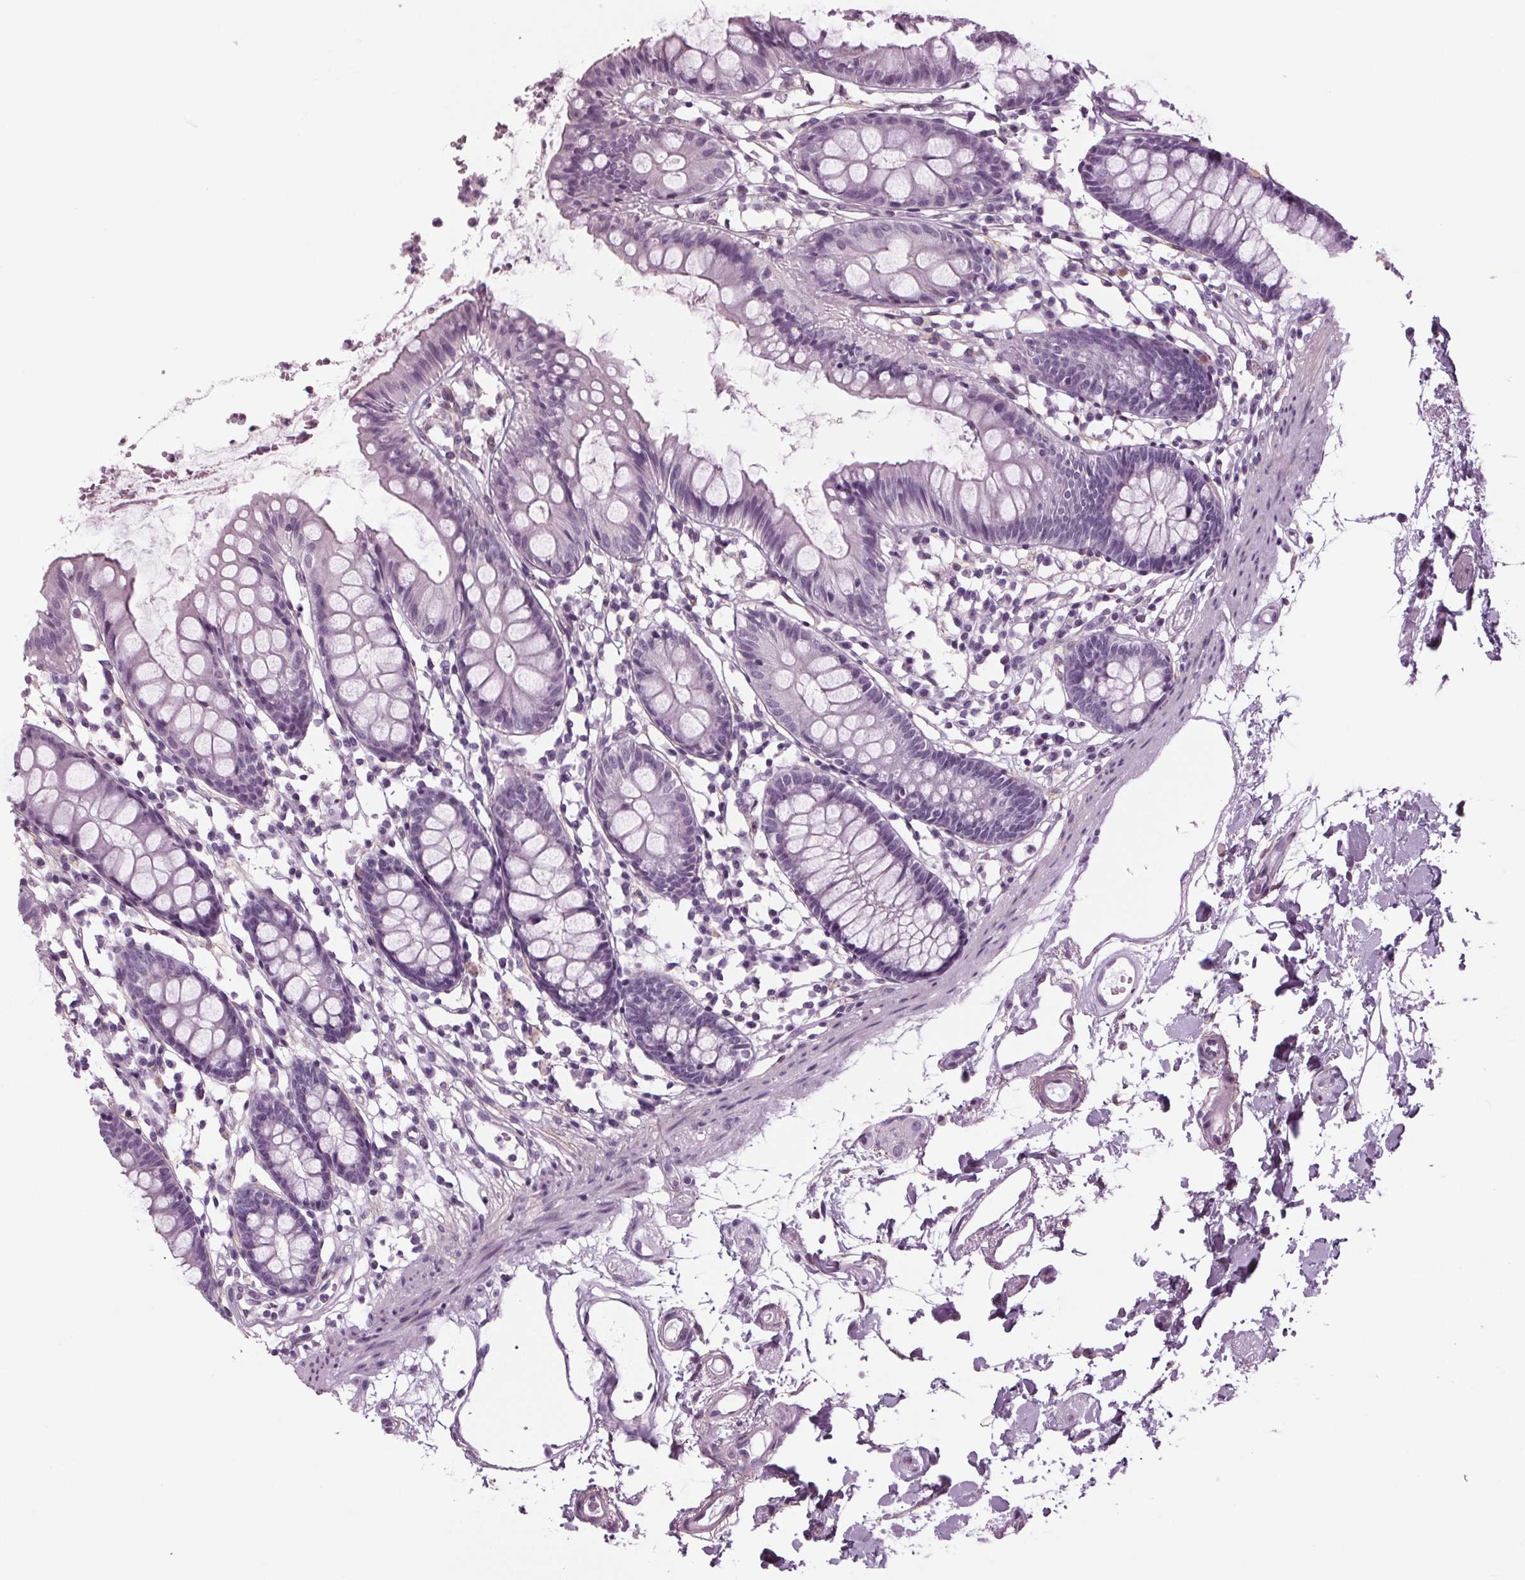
{"staining": {"intensity": "negative", "quantity": "none", "location": "none"}, "tissue": "colon", "cell_type": "Endothelial cells", "image_type": "normal", "snomed": [{"axis": "morphology", "description": "Normal tissue, NOS"}, {"axis": "topography", "description": "Colon"}], "caption": "An IHC photomicrograph of benign colon is shown. There is no staining in endothelial cells of colon.", "gene": "BHLHE22", "patient": {"sex": "female", "age": 84}}